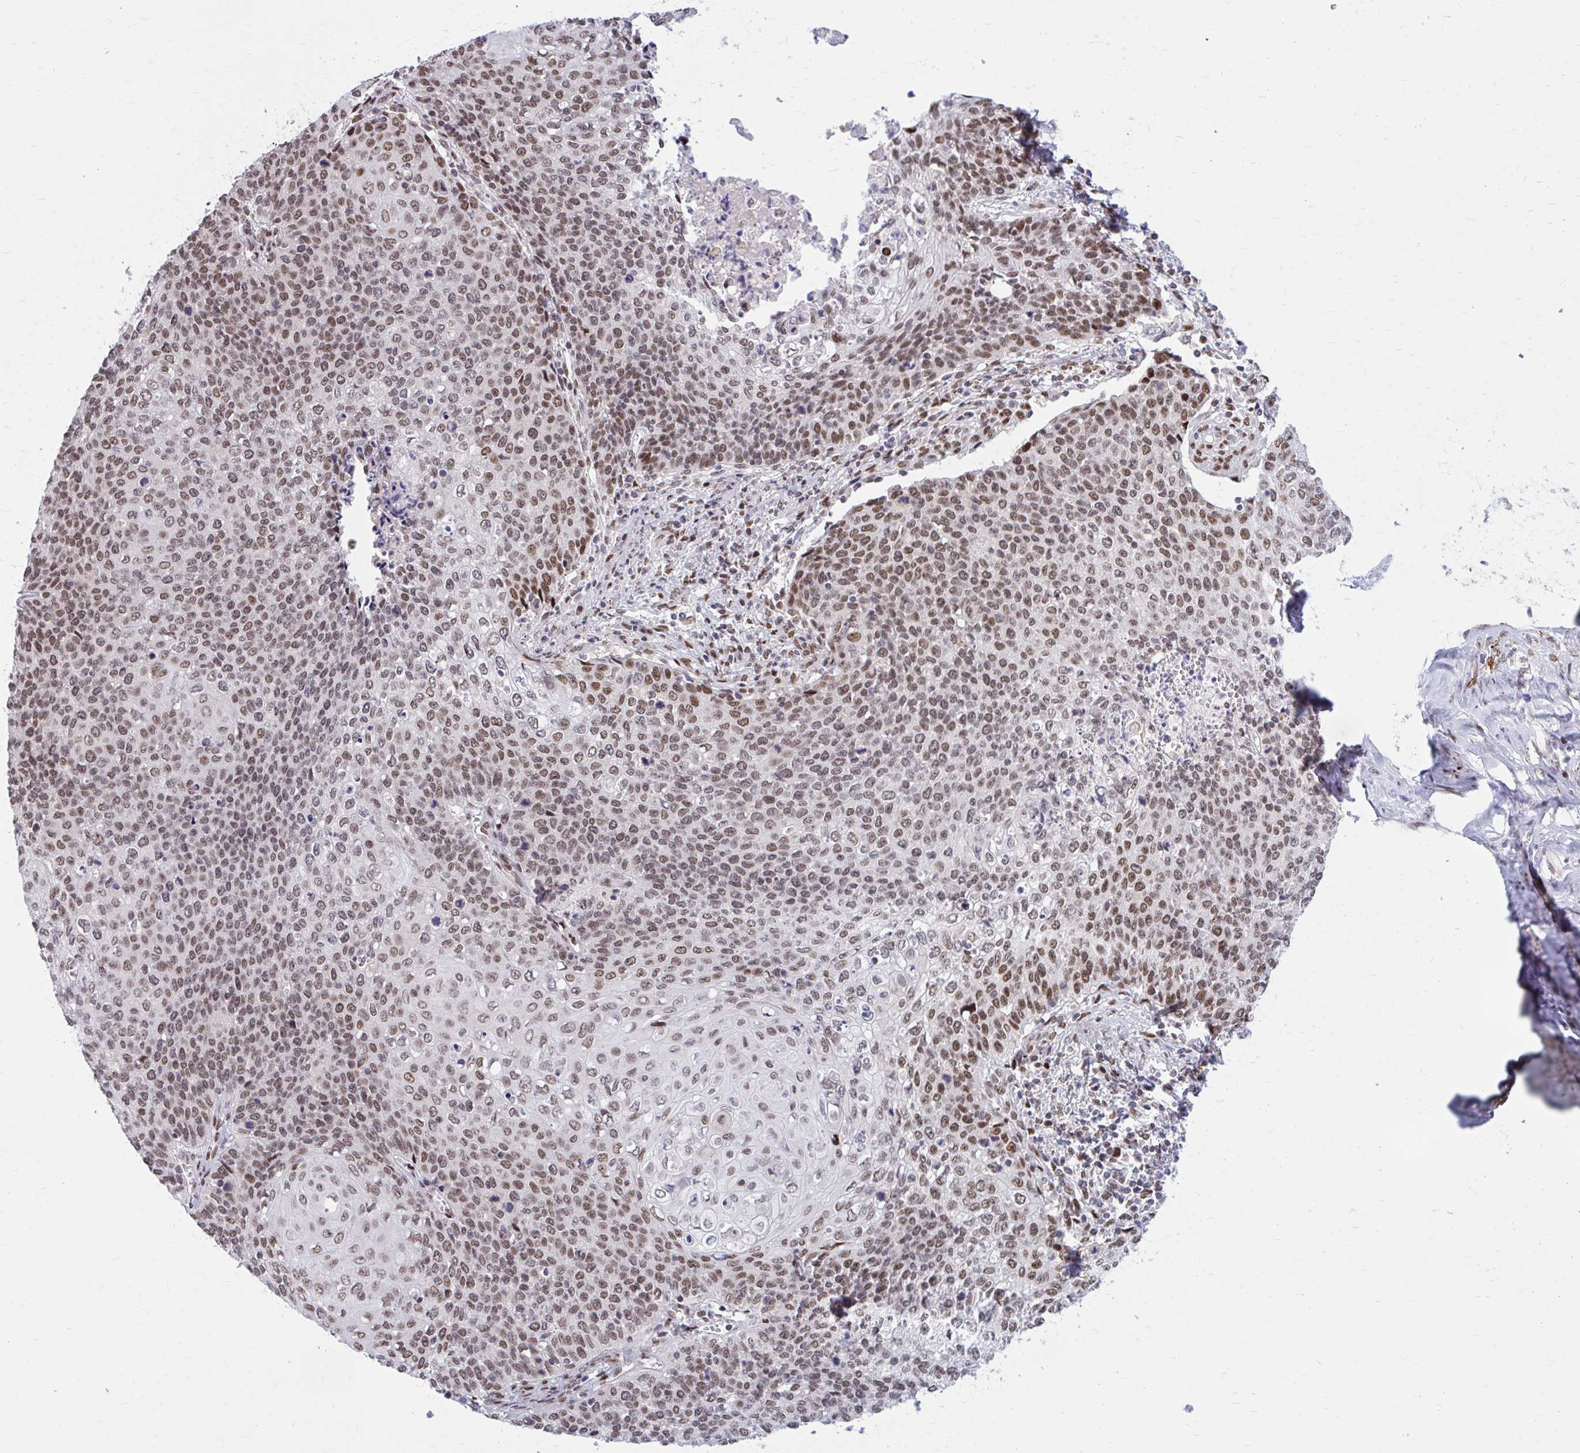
{"staining": {"intensity": "moderate", "quantity": ">75%", "location": "nuclear"}, "tissue": "cervical cancer", "cell_type": "Tumor cells", "image_type": "cancer", "snomed": [{"axis": "morphology", "description": "Squamous cell carcinoma, NOS"}, {"axis": "topography", "description": "Cervix"}], "caption": "An immunohistochemistry (IHC) photomicrograph of neoplastic tissue is shown. Protein staining in brown labels moderate nuclear positivity in cervical cancer within tumor cells. Using DAB (brown) and hematoxylin (blue) stains, captured at high magnification using brightfield microscopy.", "gene": "PSME4", "patient": {"sex": "female", "age": 39}}